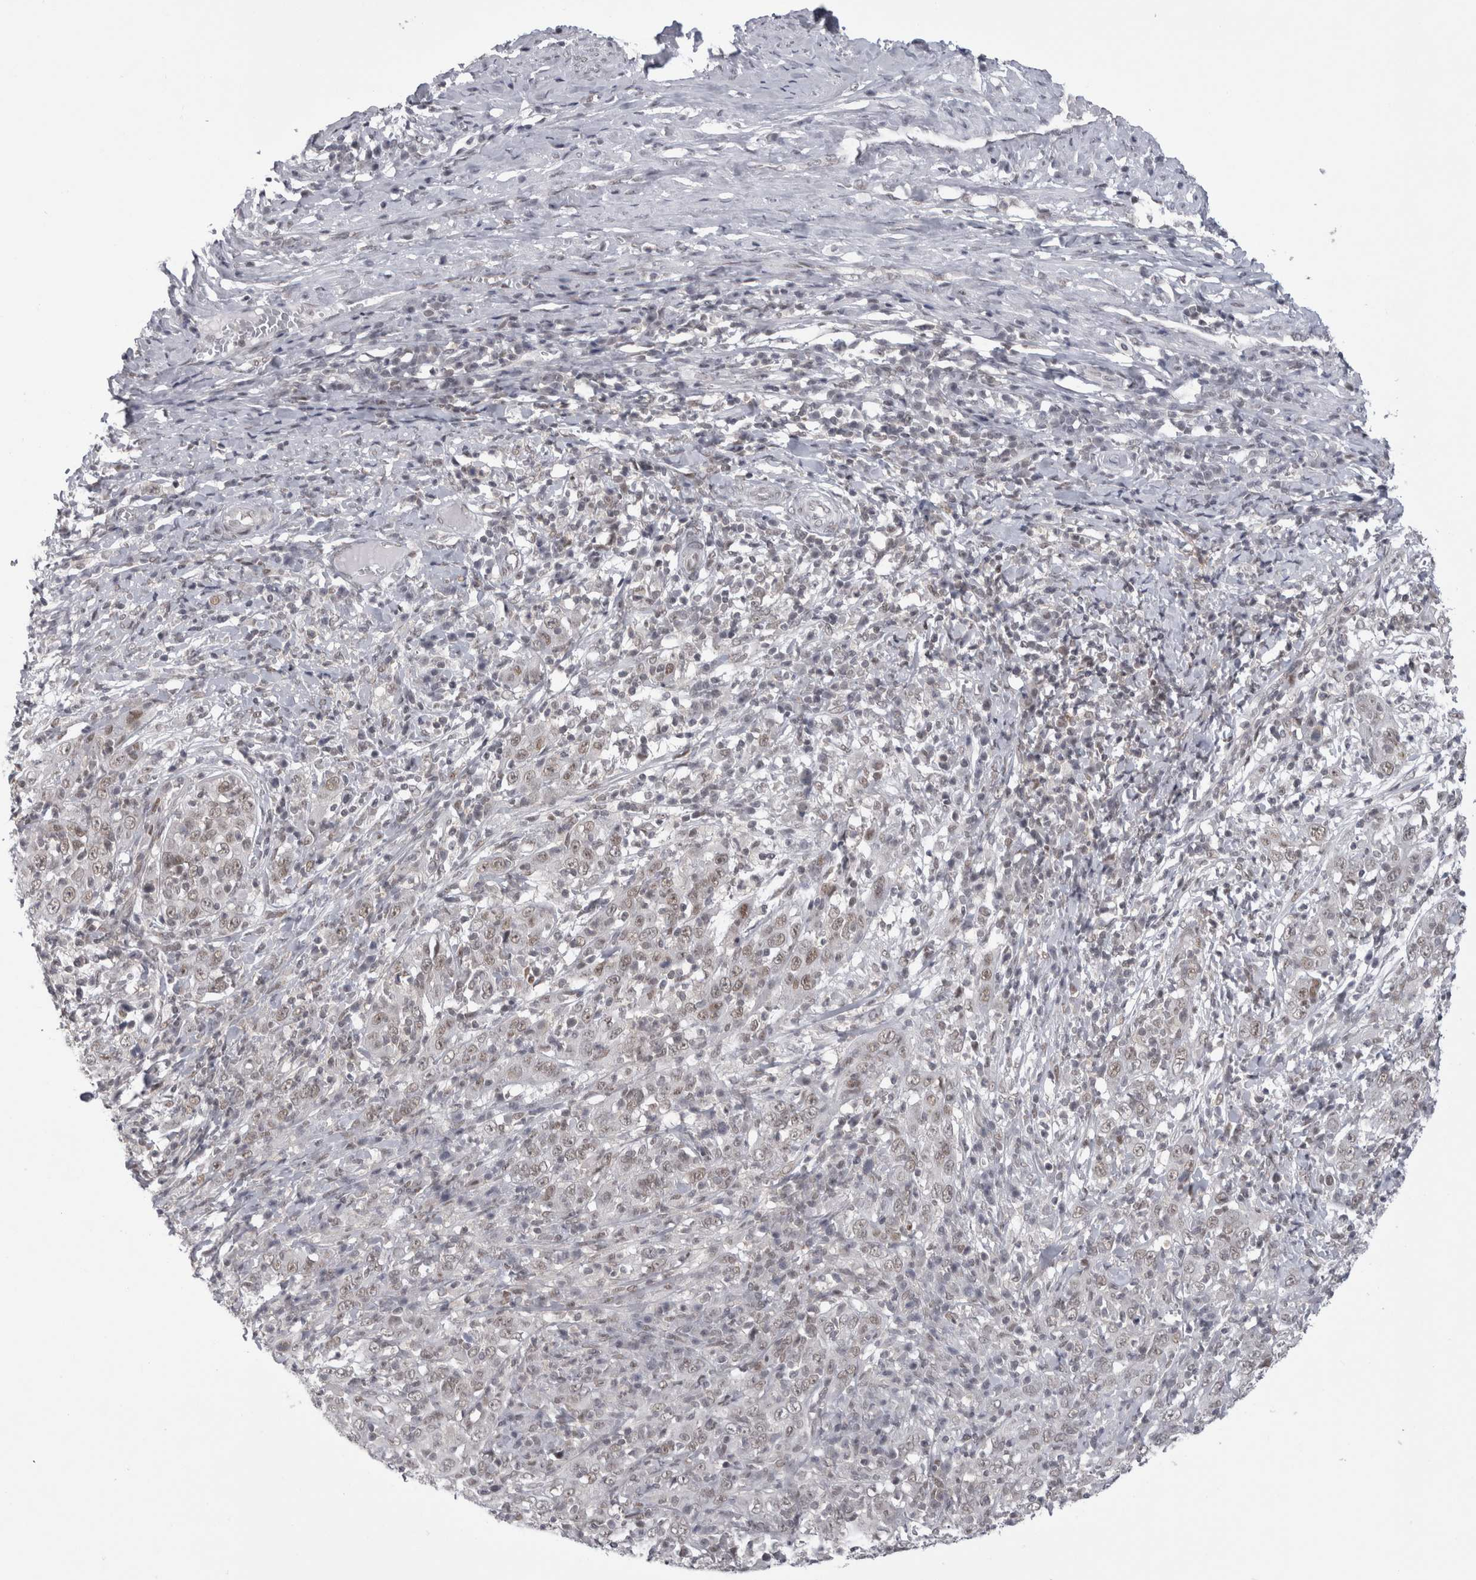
{"staining": {"intensity": "weak", "quantity": ">75%", "location": "nuclear"}, "tissue": "cervical cancer", "cell_type": "Tumor cells", "image_type": "cancer", "snomed": [{"axis": "morphology", "description": "Squamous cell carcinoma, NOS"}, {"axis": "topography", "description": "Cervix"}], "caption": "DAB immunohistochemical staining of squamous cell carcinoma (cervical) shows weak nuclear protein expression in about >75% of tumor cells.", "gene": "PSMB2", "patient": {"sex": "female", "age": 46}}